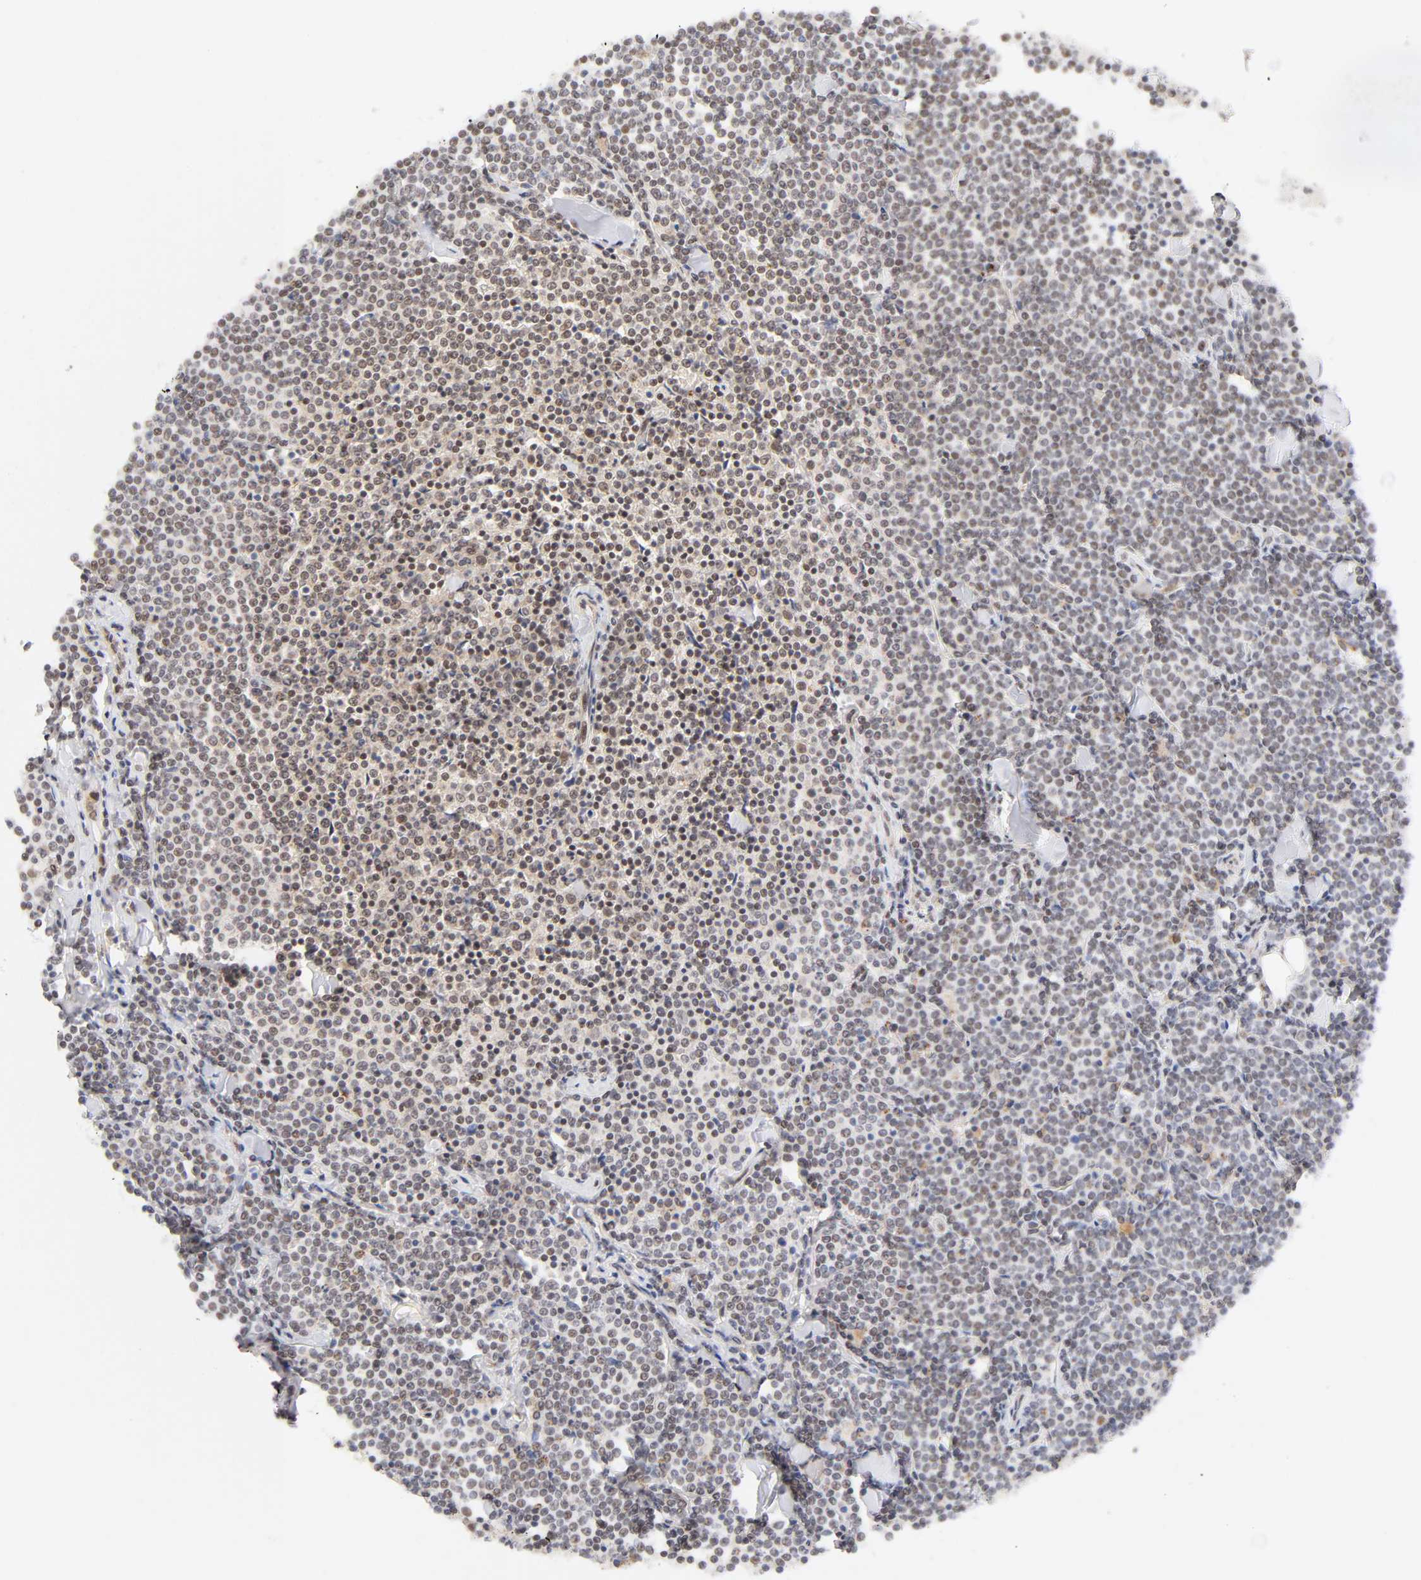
{"staining": {"intensity": "negative", "quantity": "none", "location": "none"}, "tissue": "lymphoma", "cell_type": "Tumor cells", "image_type": "cancer", "snomed": [{"axis": "morphology", "description": "Malignant lymphoma, non-Hodgkin's type, Low grade"}, {"axis": "topography", "description": "Soft tissue"}], "caption": "Protein analysis of malignant lymphoma, non-Hodgkin's type (low-grade) reveals no significant expression in tumor cells.", "gene": "TAF10", "patient": {"sex": "male", "age": 92}}